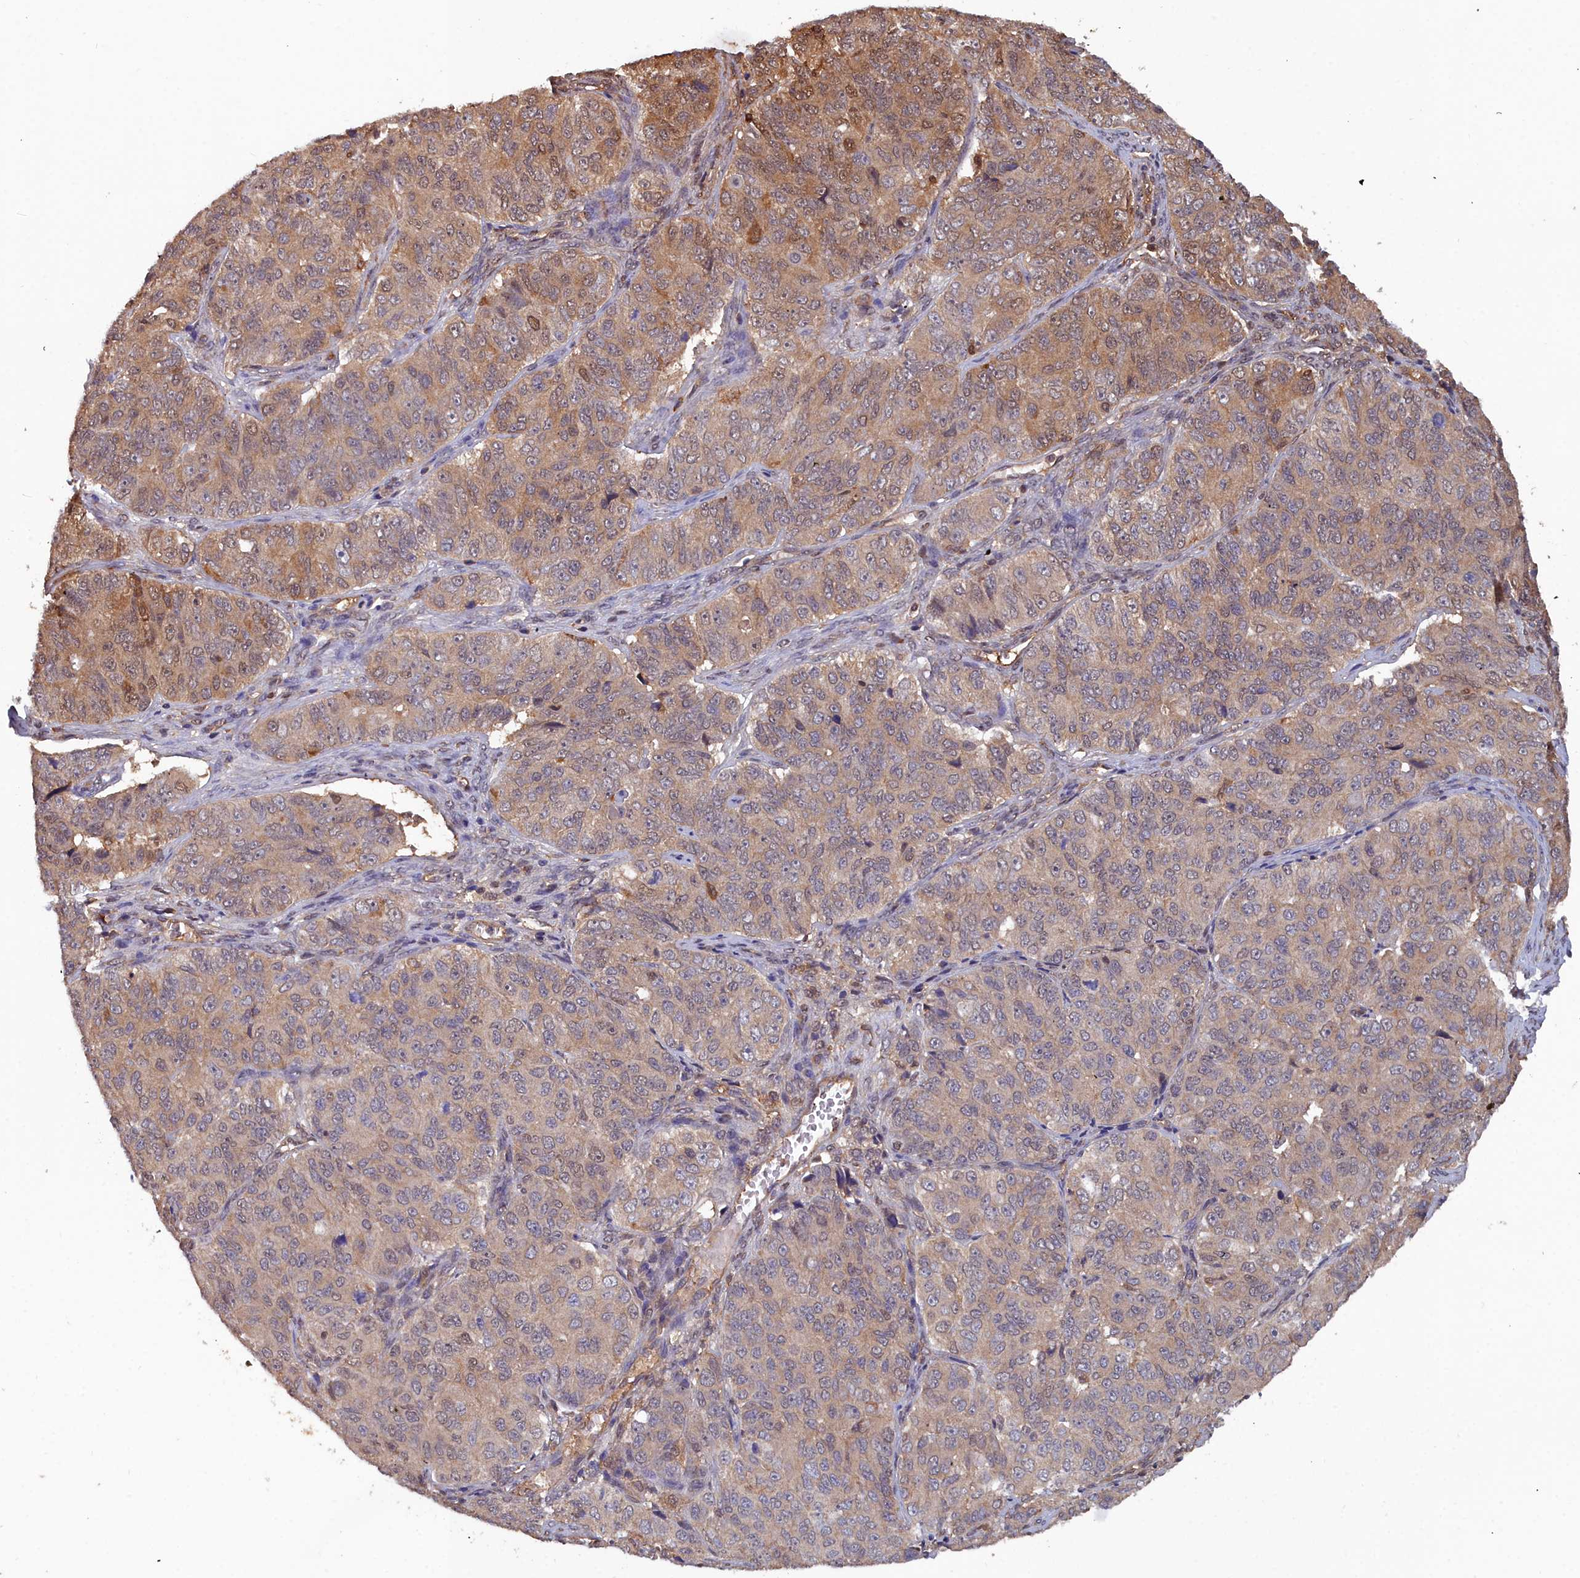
{"staining": {"intensity": "moderate", "quantity": ">75%", "location": "cytoplasmic/membranous"}, "tissue": "ovarian cancer", "cell_type": "Tumor cells", "image_type": "cancer", "snomed": [{"axis": "morphology", "description": "Carcinoma, endometroid"}, {"axis": "topography", "description": "Ovary"}], "caption": "High-magnification brightfield microscopy of ovarian cancer stained with DAB (3,3'-diaminobenzidine) (brown) and counterstained with hematoxylin (blue). tumor cells exhibit moderate cytoplasmic/membranous staining is present in approximately>75% of cells.", "gene": "GFRA2", "patient": {"sex": "female", "age": 51}}